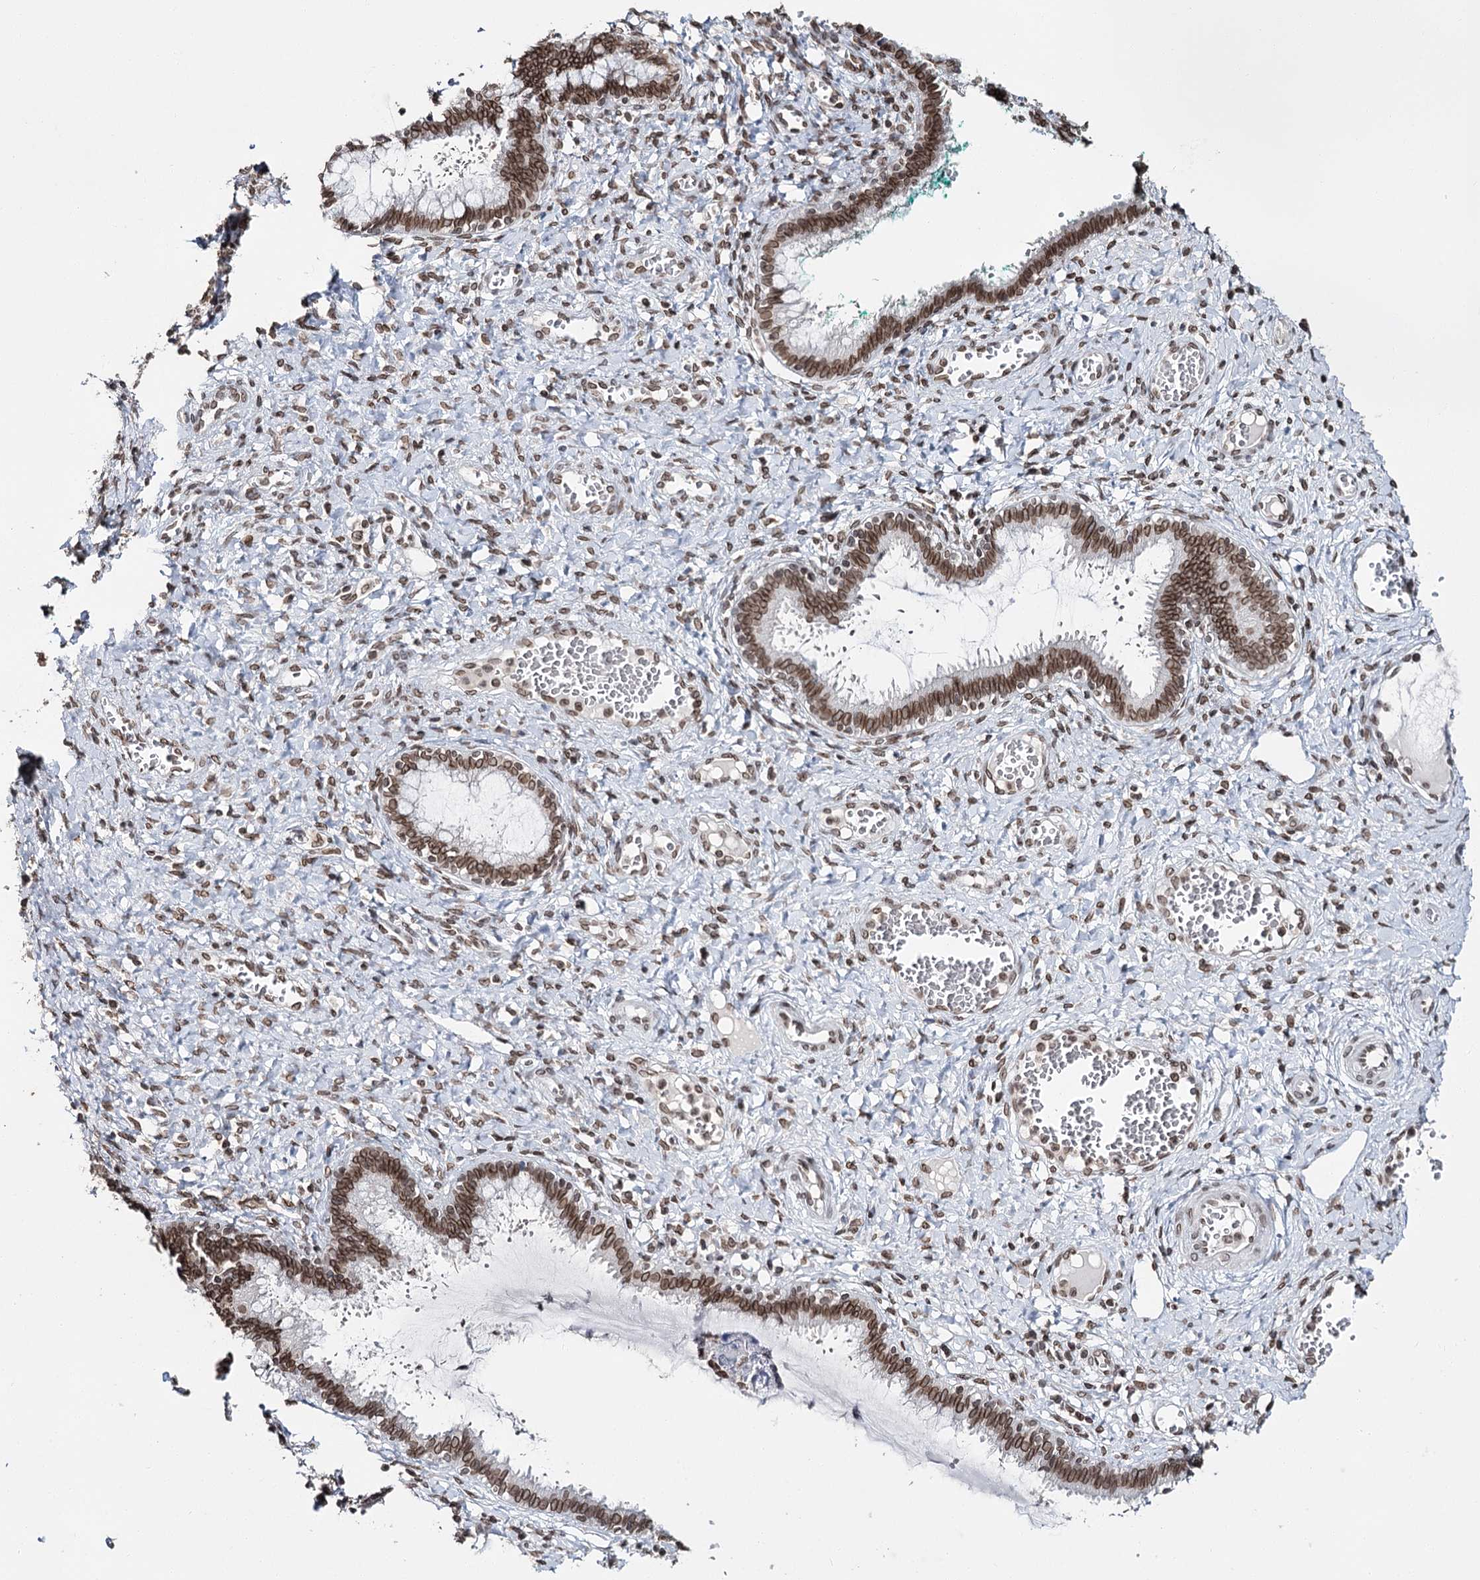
{"staining": {"intensity": "moderate", "quantity": ">75%", "location": "cytoplasmic/membranous,nuclear"}, "tissue": "cervix", "cell_type": "Glandular cells", "image_type": "normal", "snomed": [{"axis": "morphology", "description": "Normal tissue, NOS"}, {"axis": "morphology", "description": "Adenocarcinoma, NOS"}, {"axis": "topography", "description": "Cervix"}], "caption": "This is a histology image of IHC staining of normal cervix, which shows moderate staining in the cytoplasmic/membranous,nuclear of glandular cells.", "gene": "KIAA0930", "patient": {"sex": "female", "age": 29}}